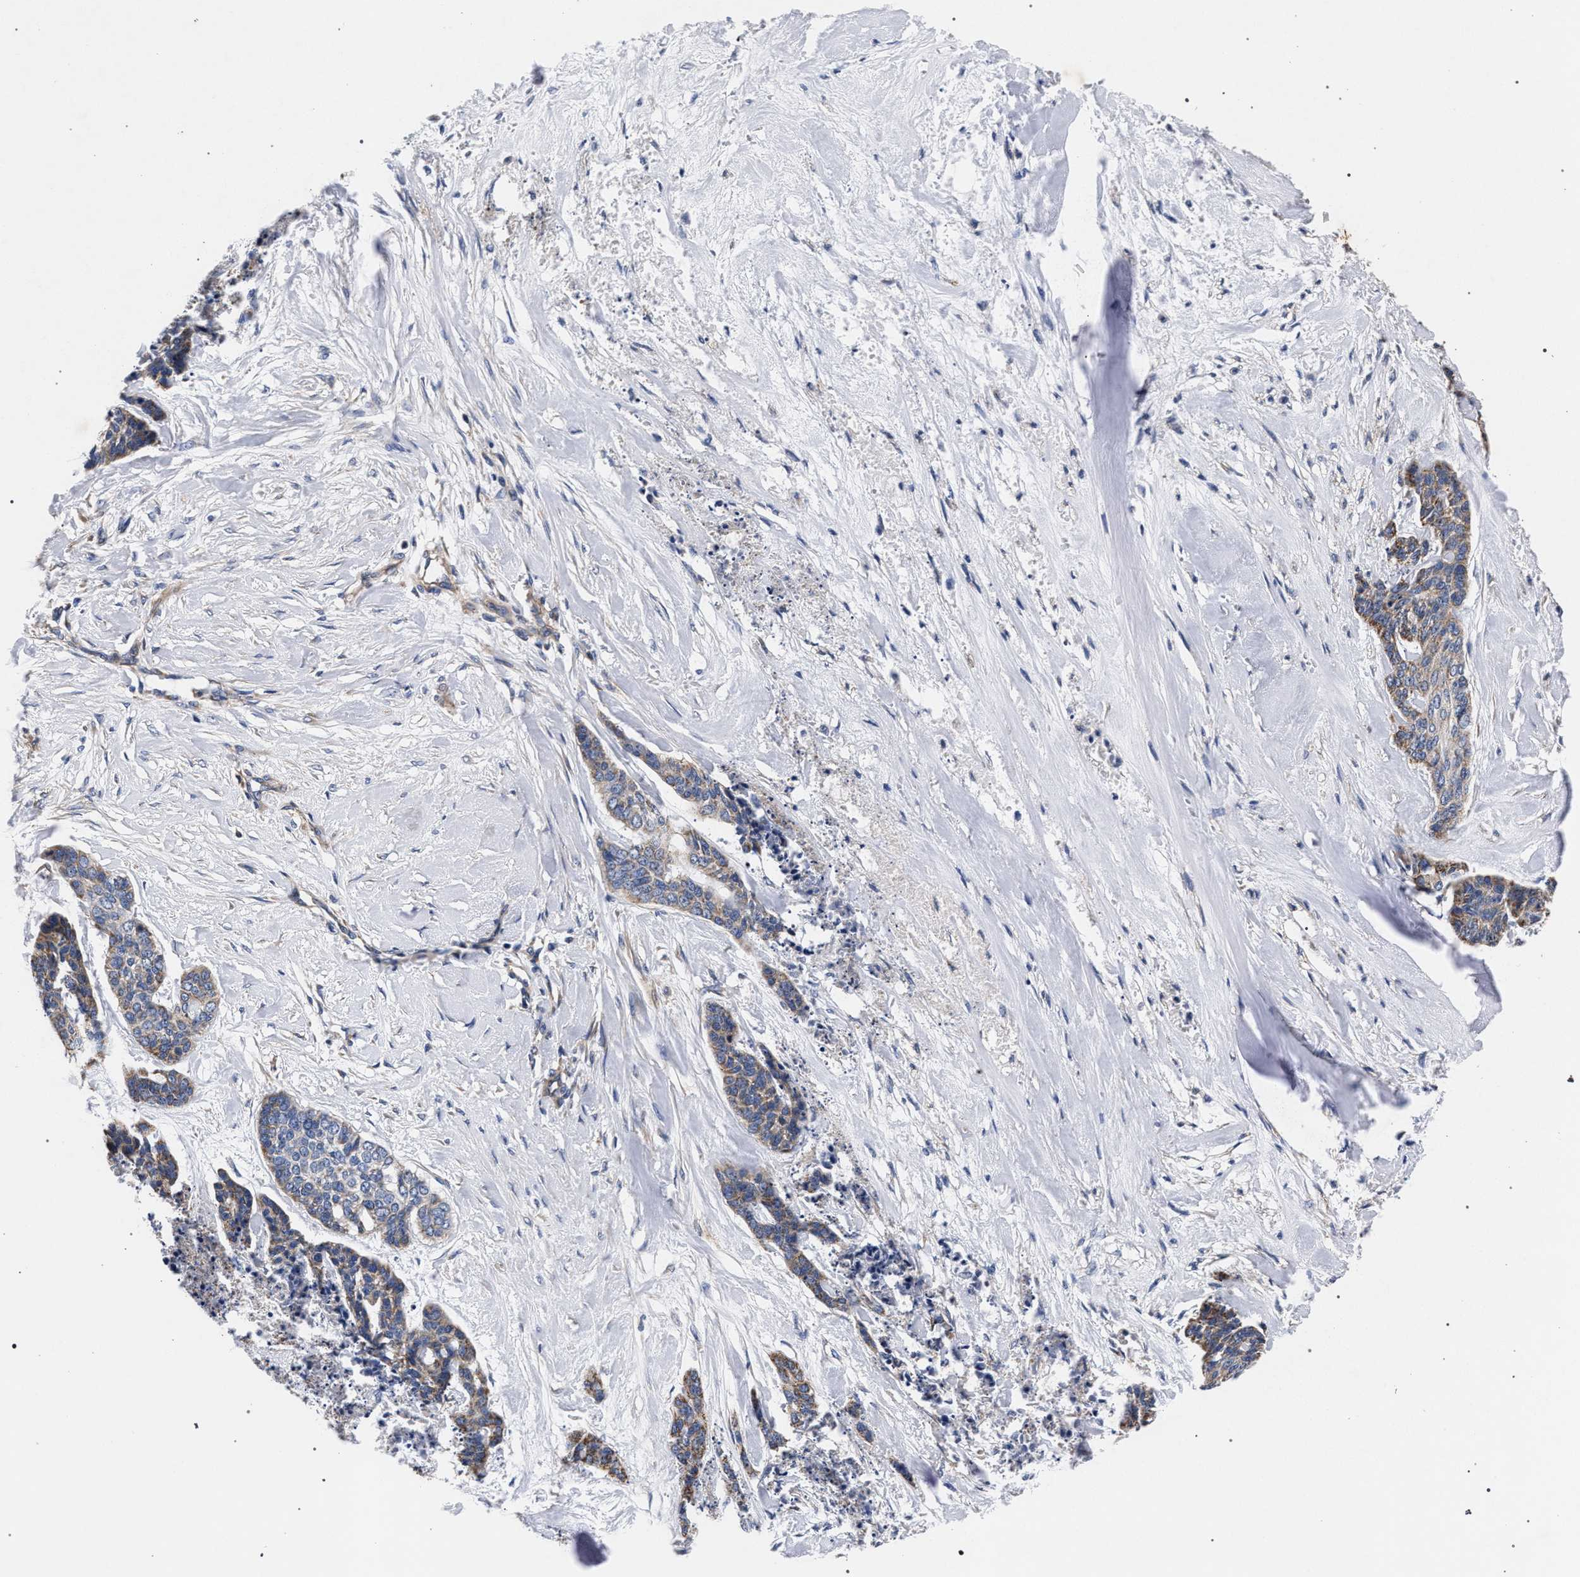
{"staining": {"intensity": "moderate", "quantity": "<25%", "location": "cytoplasmic/membranous"}, "tissue": "skin cancer", "cell_type": "Tumor cells", "image_type": "cancer", "snomed": [{"axis": "morphology", "description": "Basal cell carcinoma"}, {"axis": "topography", "description": "Skin"}], "caption": "Brown immunohistochemical staining in skin basal cell carcinoma reveals moderate cytoplasmic/membranous positivity in approximately <25% of tumor cells.", "gene": "CFAP95", "patient": {"sex": "female", "age": 64}}